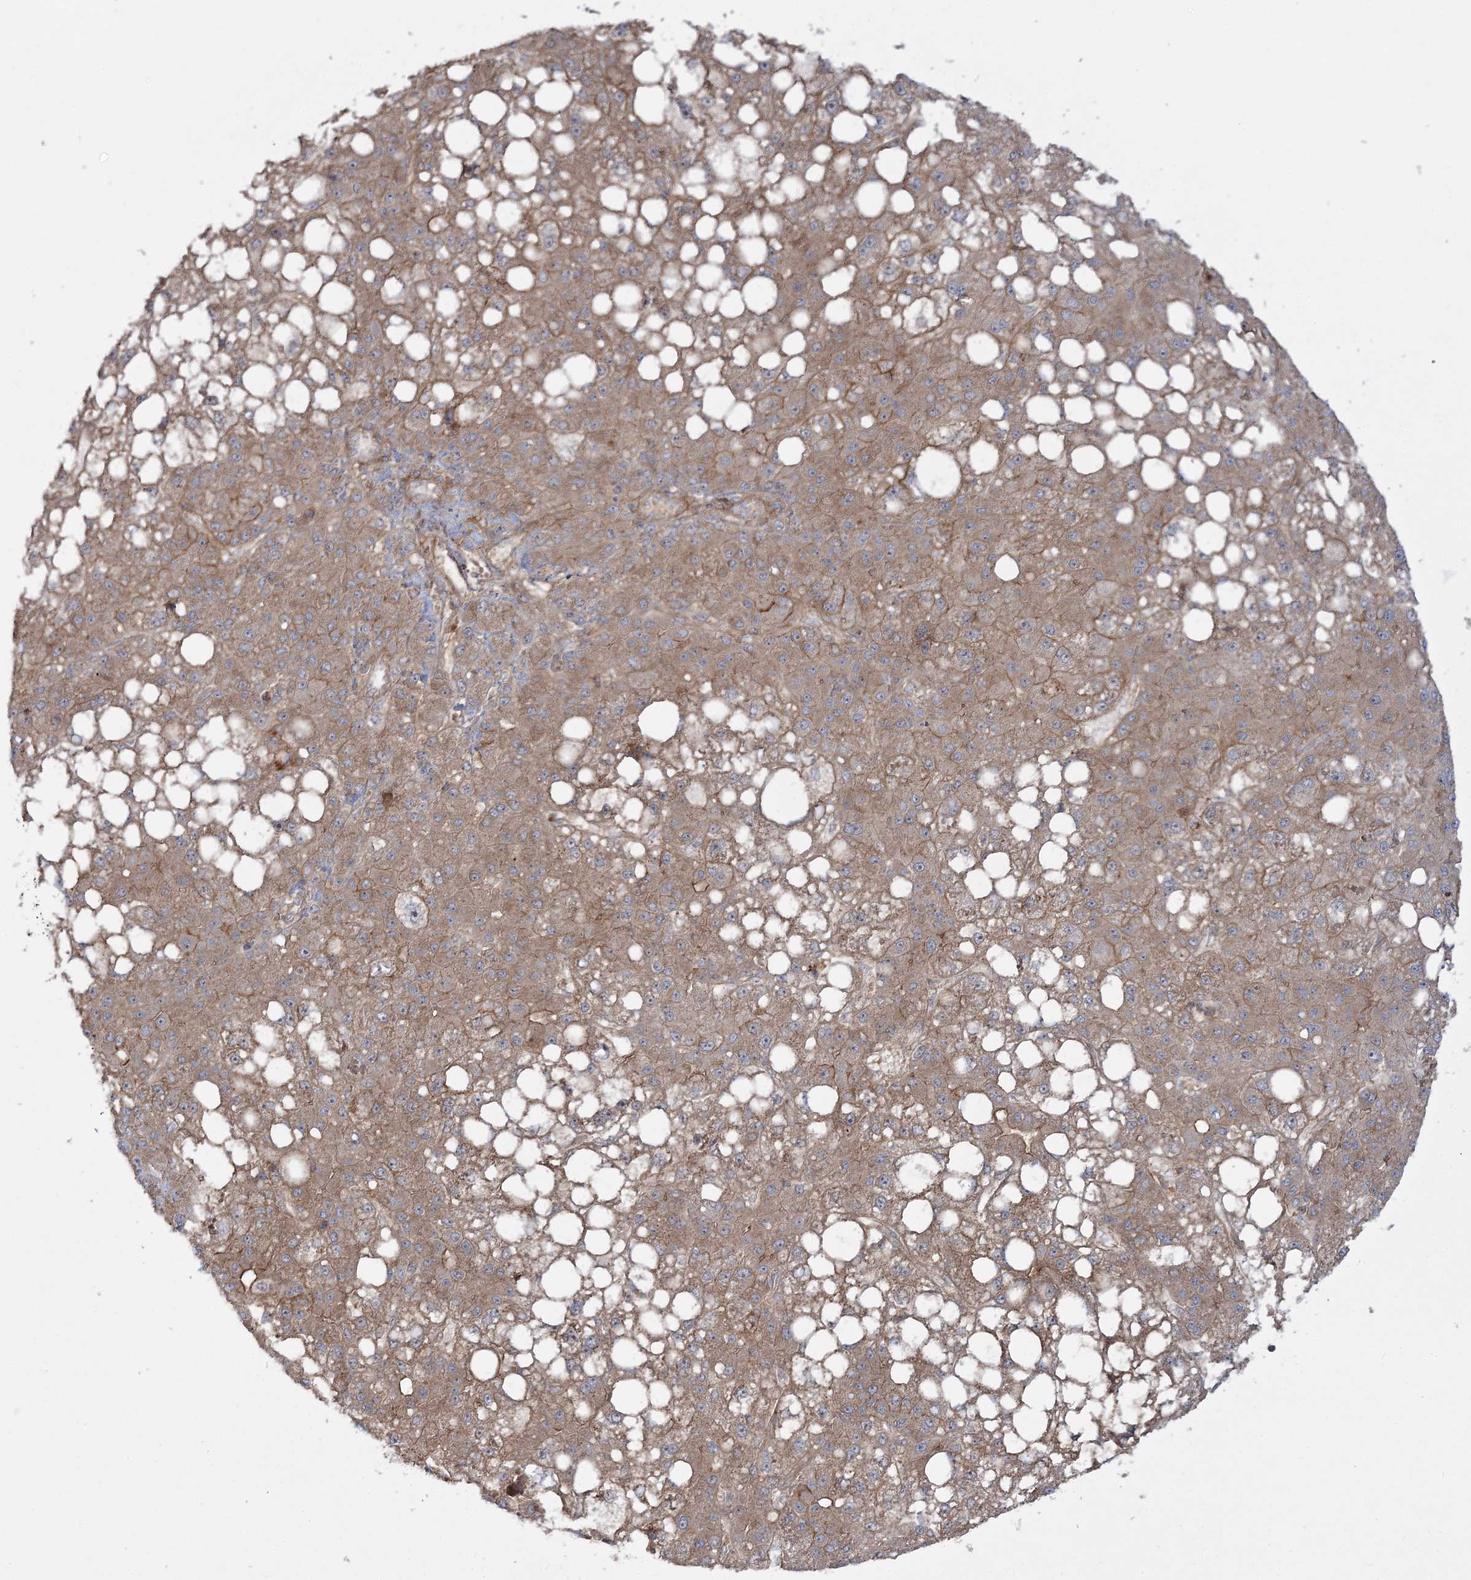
{"staining": {"intensity": "weak", "quantity": ">75%", "location": "cytoplasmic/membranous"}, "tissue": "liver cancer", "cell_type": "Tumor cells", "image_type": "cancer", "snomed": [{"axis": "morphology", "description": "Carcinoma, Hepatocellular, NOS"}, {"axis": "topography", "description": "Liver"}], "caption": "Liver cancer (hepatocellular carcinoma) stained for a protein exhibits weak cytoplasmic/membranous positivity in tumor cells. The protein of interest is shown in brown color, while the nuclei are stained blue.", "gene": "MOCS2", "patient": {"sex": "male", "age": 67}}